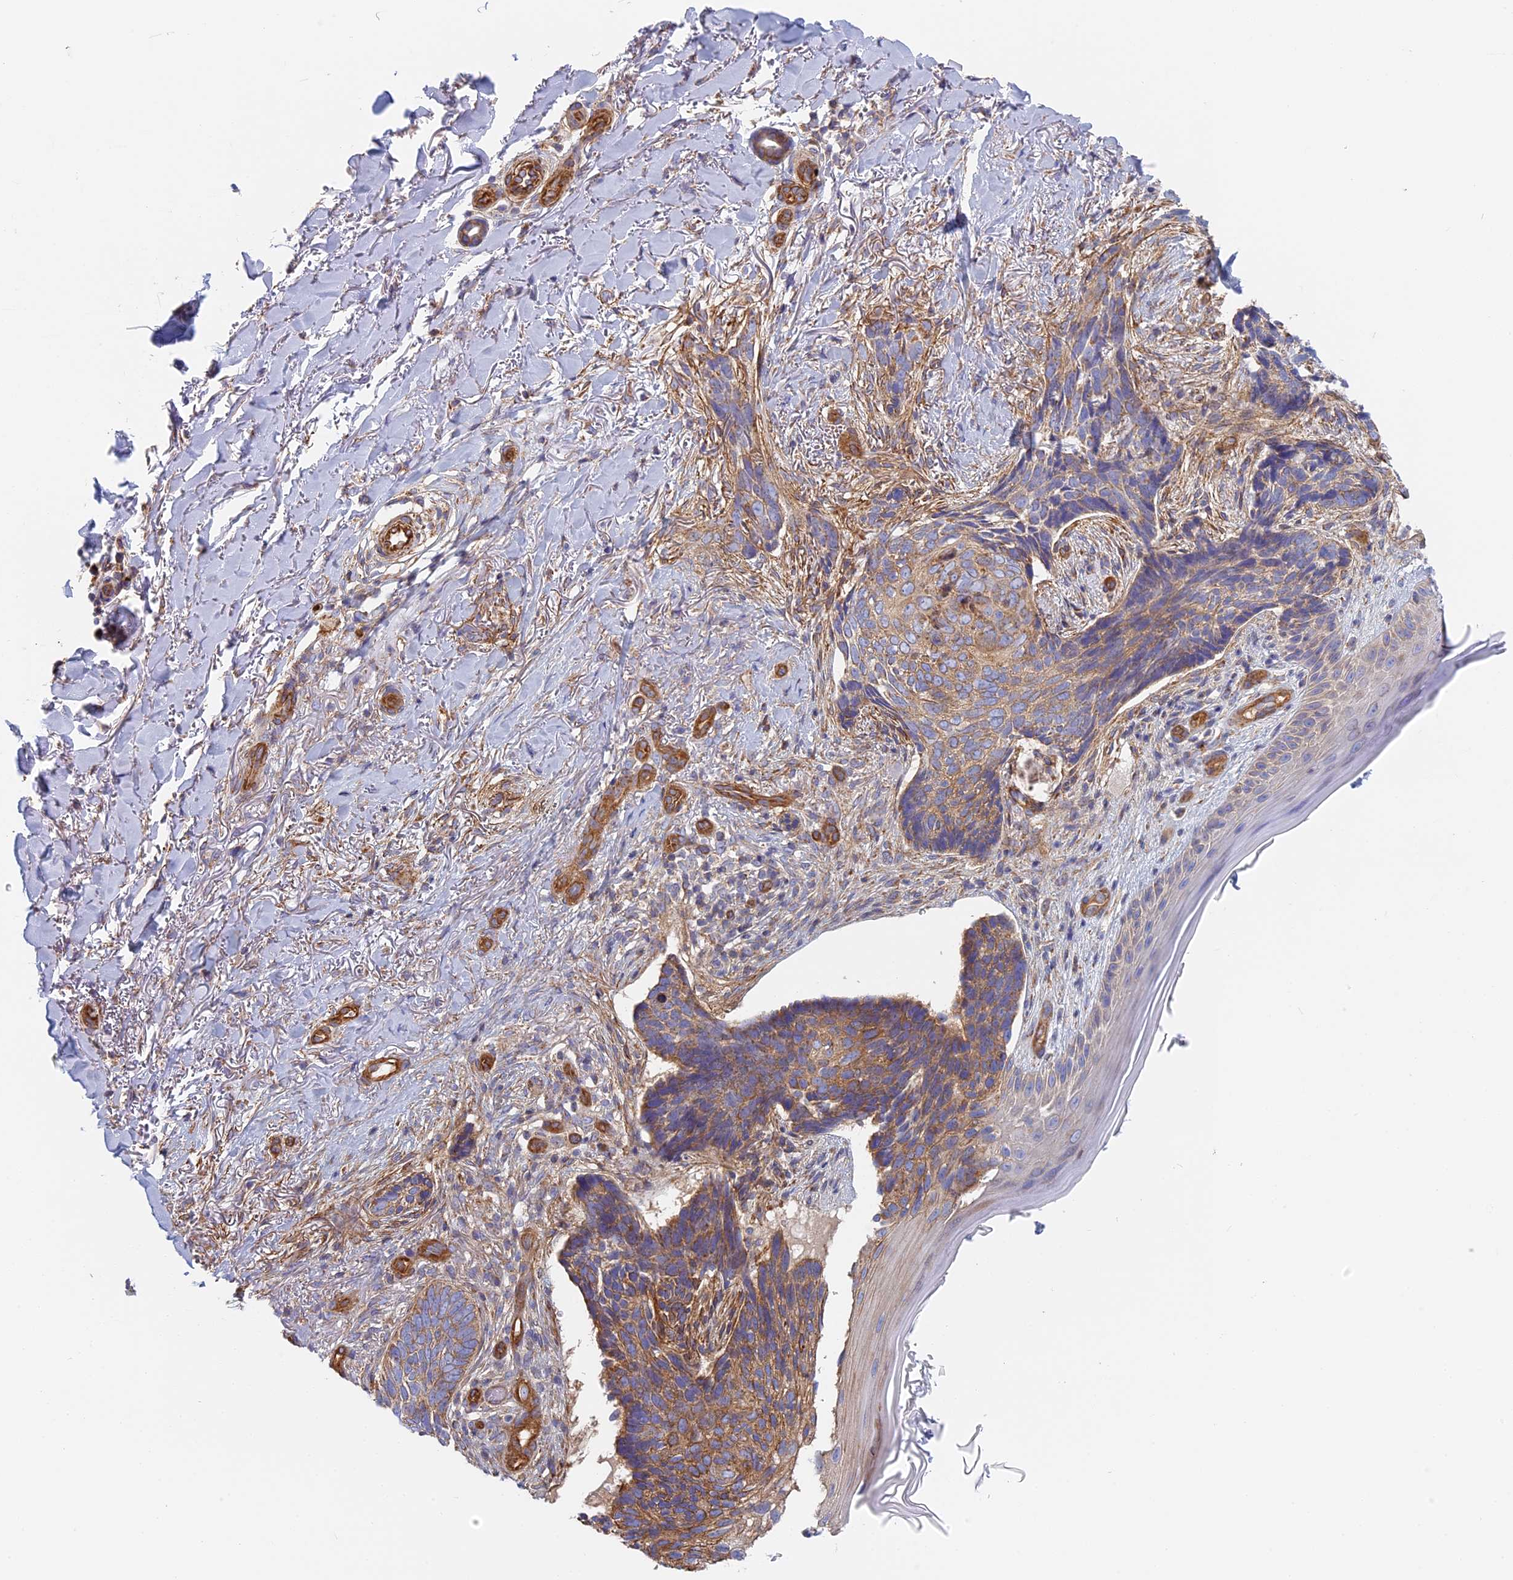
{"staining": {"intensity": "moderate", "quantity": "25%-75%", "location": "cytoplasmic/membranous"}, "tissue": "skin cancer", "cell_type": "Tumor cells", "image_type": "cancer", "snomed": [{"axis": "morphology", "description": "Normal tissue, NOS"}, {"axis": "morphology", "description": "Basal cell carcinoma"}, {"axis": "topography", "description": "Skin"}], "caption": "IHC histopathology image of neoplastic tissue: skin cancer (basal cell carcinoma) stained using IHC demonstrates medium levels of moderate protein expression localized specifically in the cytoplasmic/membranous of tumor cells, appearing as a cytoplasmic/membranous brown color.", "gene": "DDA1", "patient": {"sex": "female", "age": 67}}